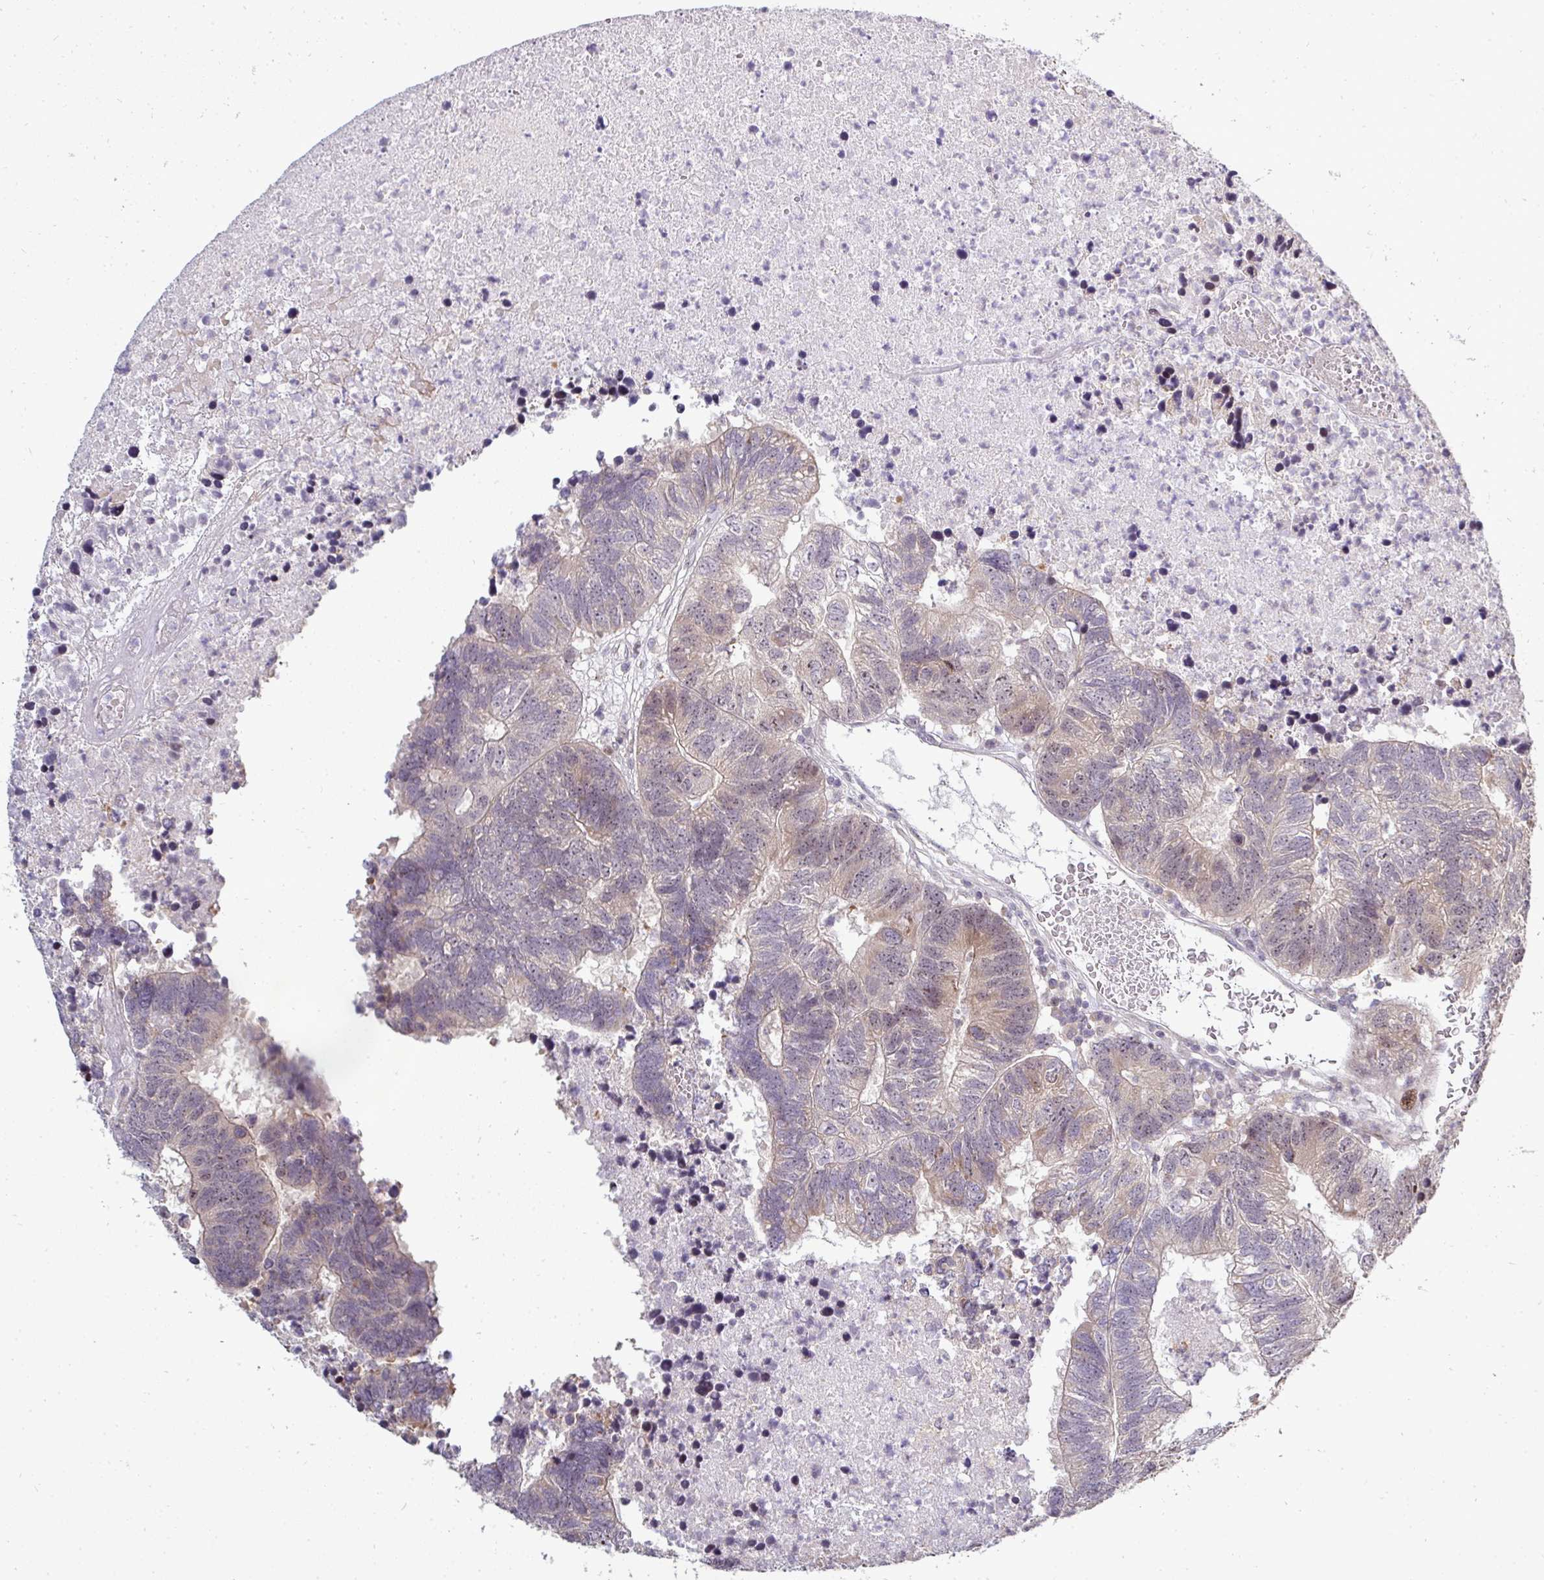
{"staining": {"intensity": "weak", "quantity": "<25%", "location": "cytoplasmic/membranous,nuclear"}, "tissue": "colorectal cancer", "cell_type": "Tumor cells", "image_type": "cancer", "snomed": [{"axis": "morphology", "description": "Adenocarcinoma, NOS"}, {"axis": "topography", "description": "Colon"}], "caption": "Tumor cells are negative for brown protein staining in colorectal cancer.", "gene": "PATZ1", "patient": {"sex": "female", "age": 48}}